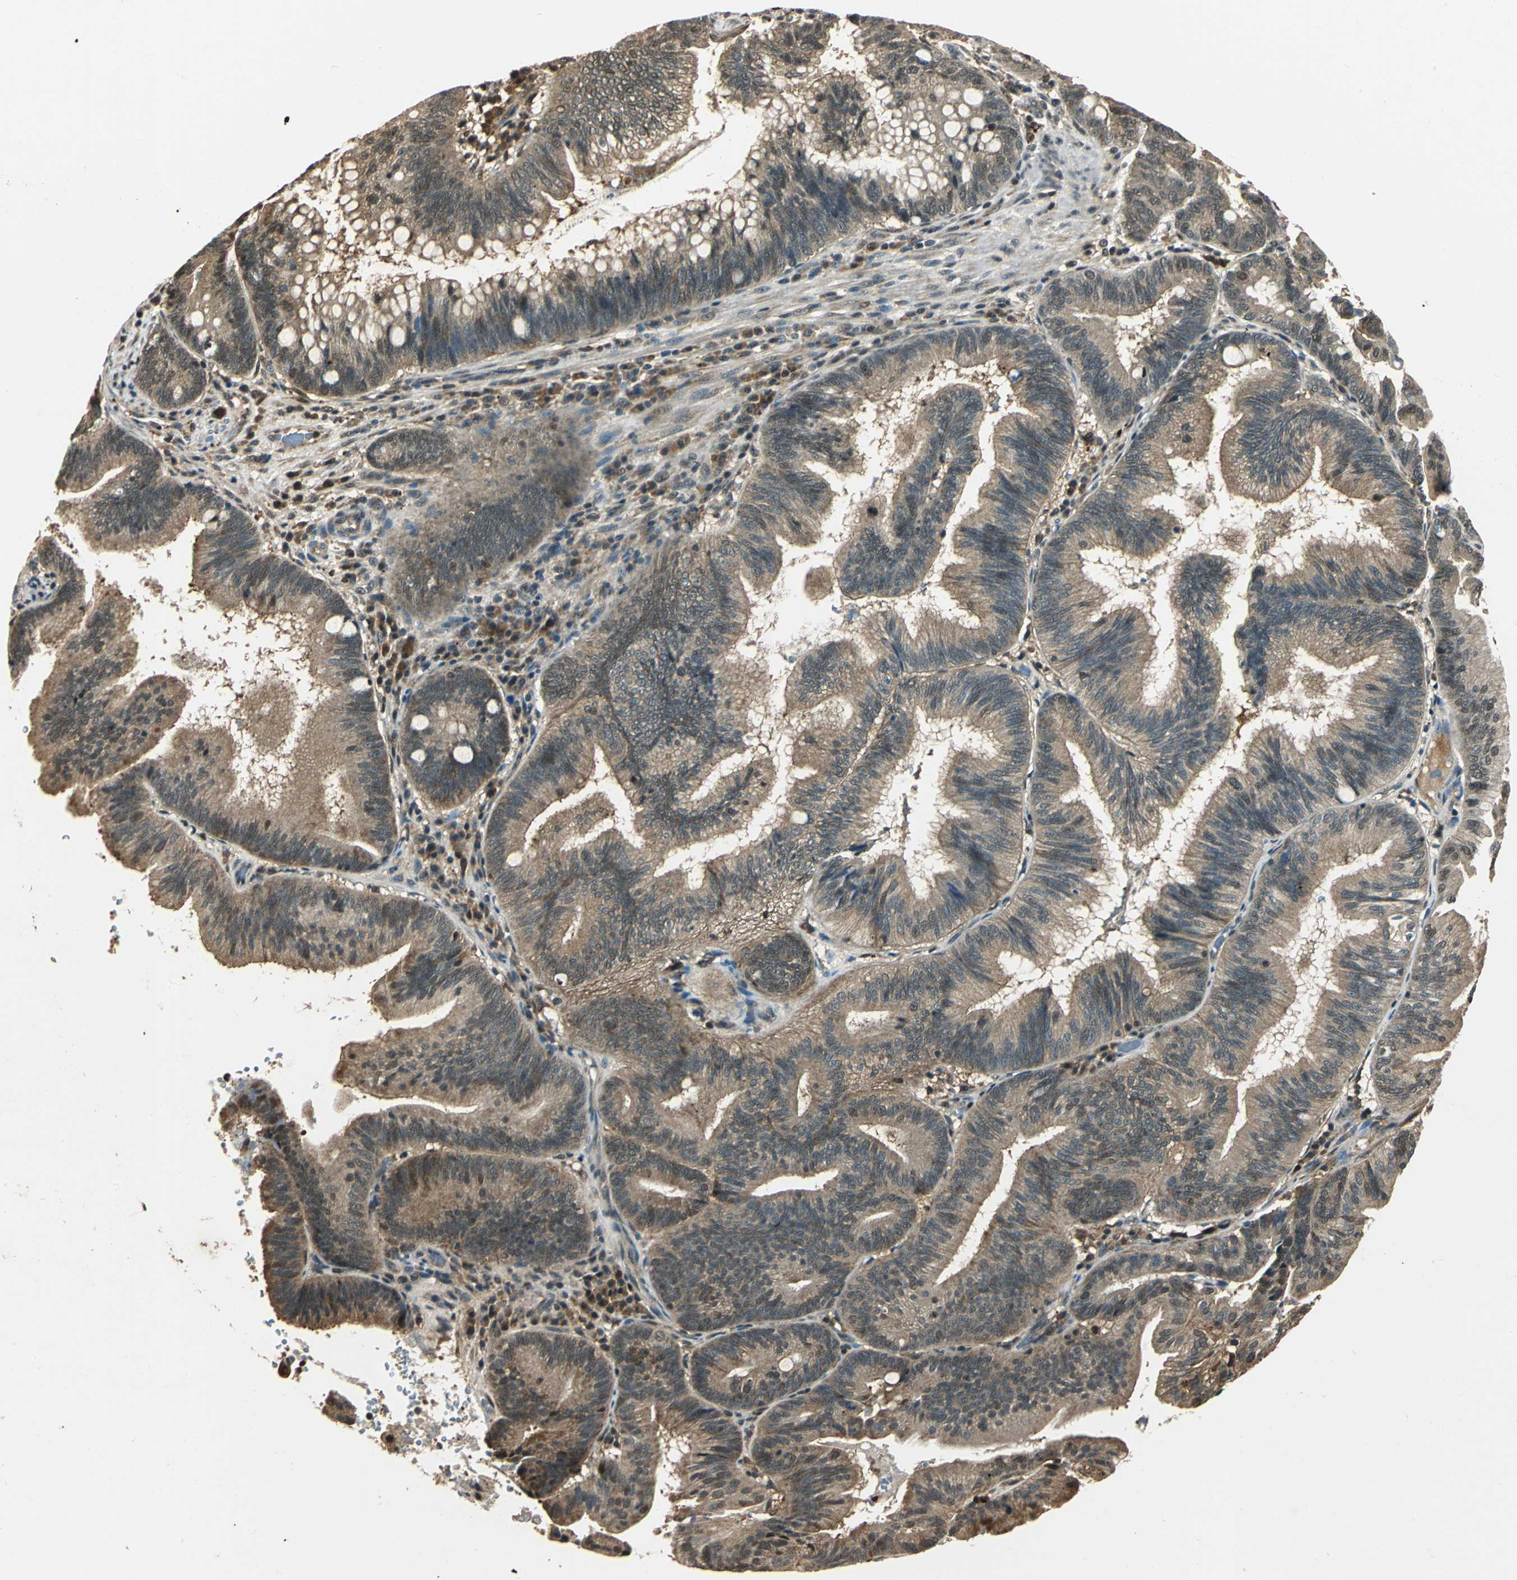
{"staining": {"intensity": "weak", "quantity": ">75%", "location": "cytoplasmic/membranous,nuclear"}, "tissue": "pancreatic cancer", "cell_type": "Tumor cells", "image_type": "cancer", "snomed": [{"axis": "morphology", "description": "Adenocarcinoma, NOS"}, {"axis": "topography", "description": "Pancreas"}], "caption": "Protein positivity by immunohistochemistry (IHC) displays weak cytoplasmic/membranous and nuclear expression in approximately >75% of tumor cells in pancreatic cancer. The staining is performed using DAB brown chromogen to label protein expression. The nuclei are counter-stained blue using hematoxylin.", "gene": "PPP1R13L", "patient": {"sex": "male", "age": 82}}